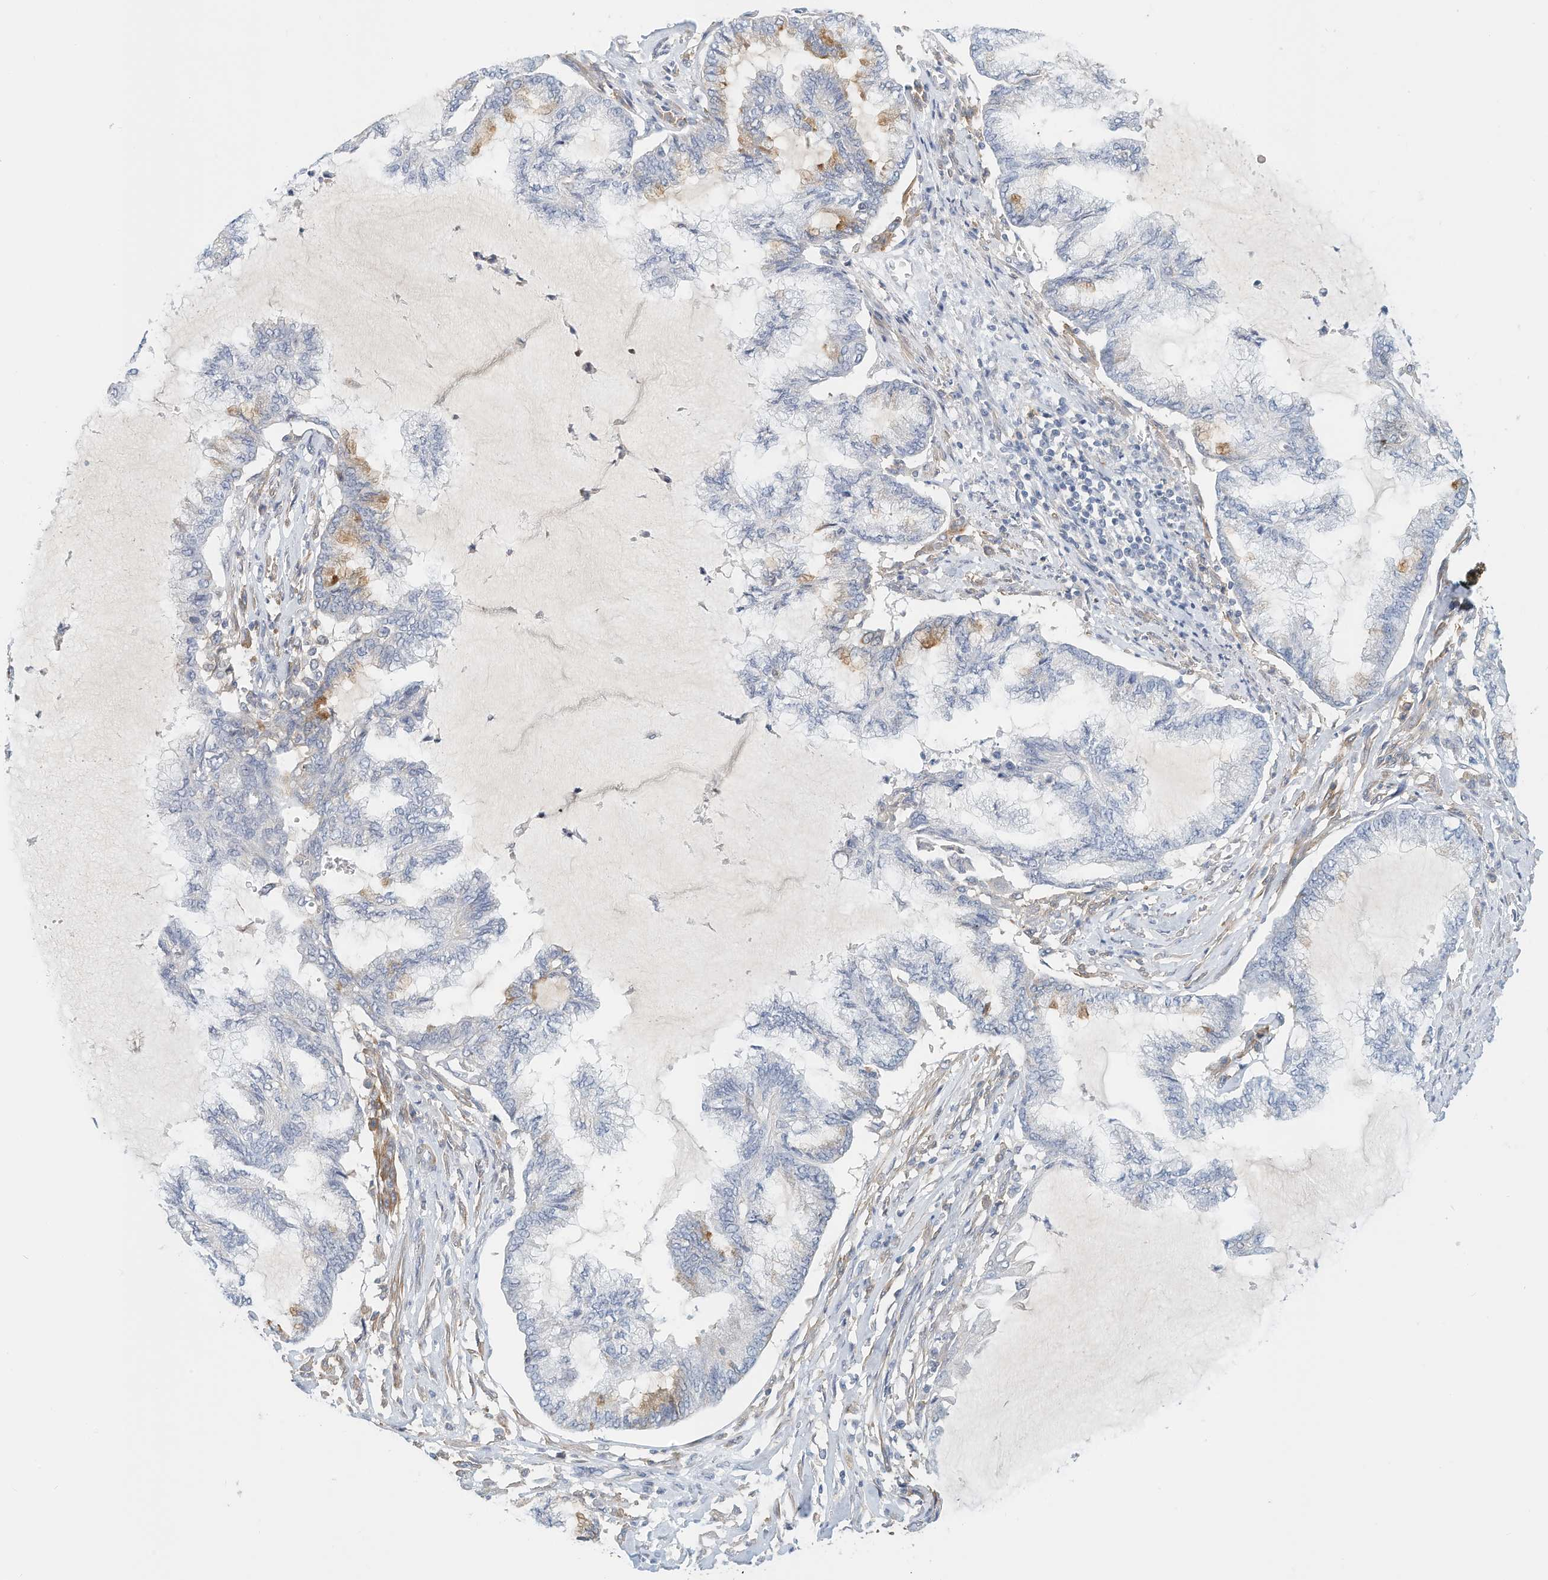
{"staining": {"intensity": "moderate", "quantity": "<25%", "location": "cytoplasmic/membranous"}, "tissue": "endometrial cancer", "cell_type": "Tumor cells", "image_type": "cancer", "snomed": [{"axis": "morphology", "description": "Adenocarcinoma, NOS"}, {"axis": "topography", "description": "Endometrium"}], "caption": "Immunohistochemical staining of human endometrial cancer (adenocarcinoma) shows low levels of moderate cytoplasmic/membranous protein staining in about <25% of tumor cells.", "gene": "MICAL1", "patient": {"sex": "female", "age": 86}}